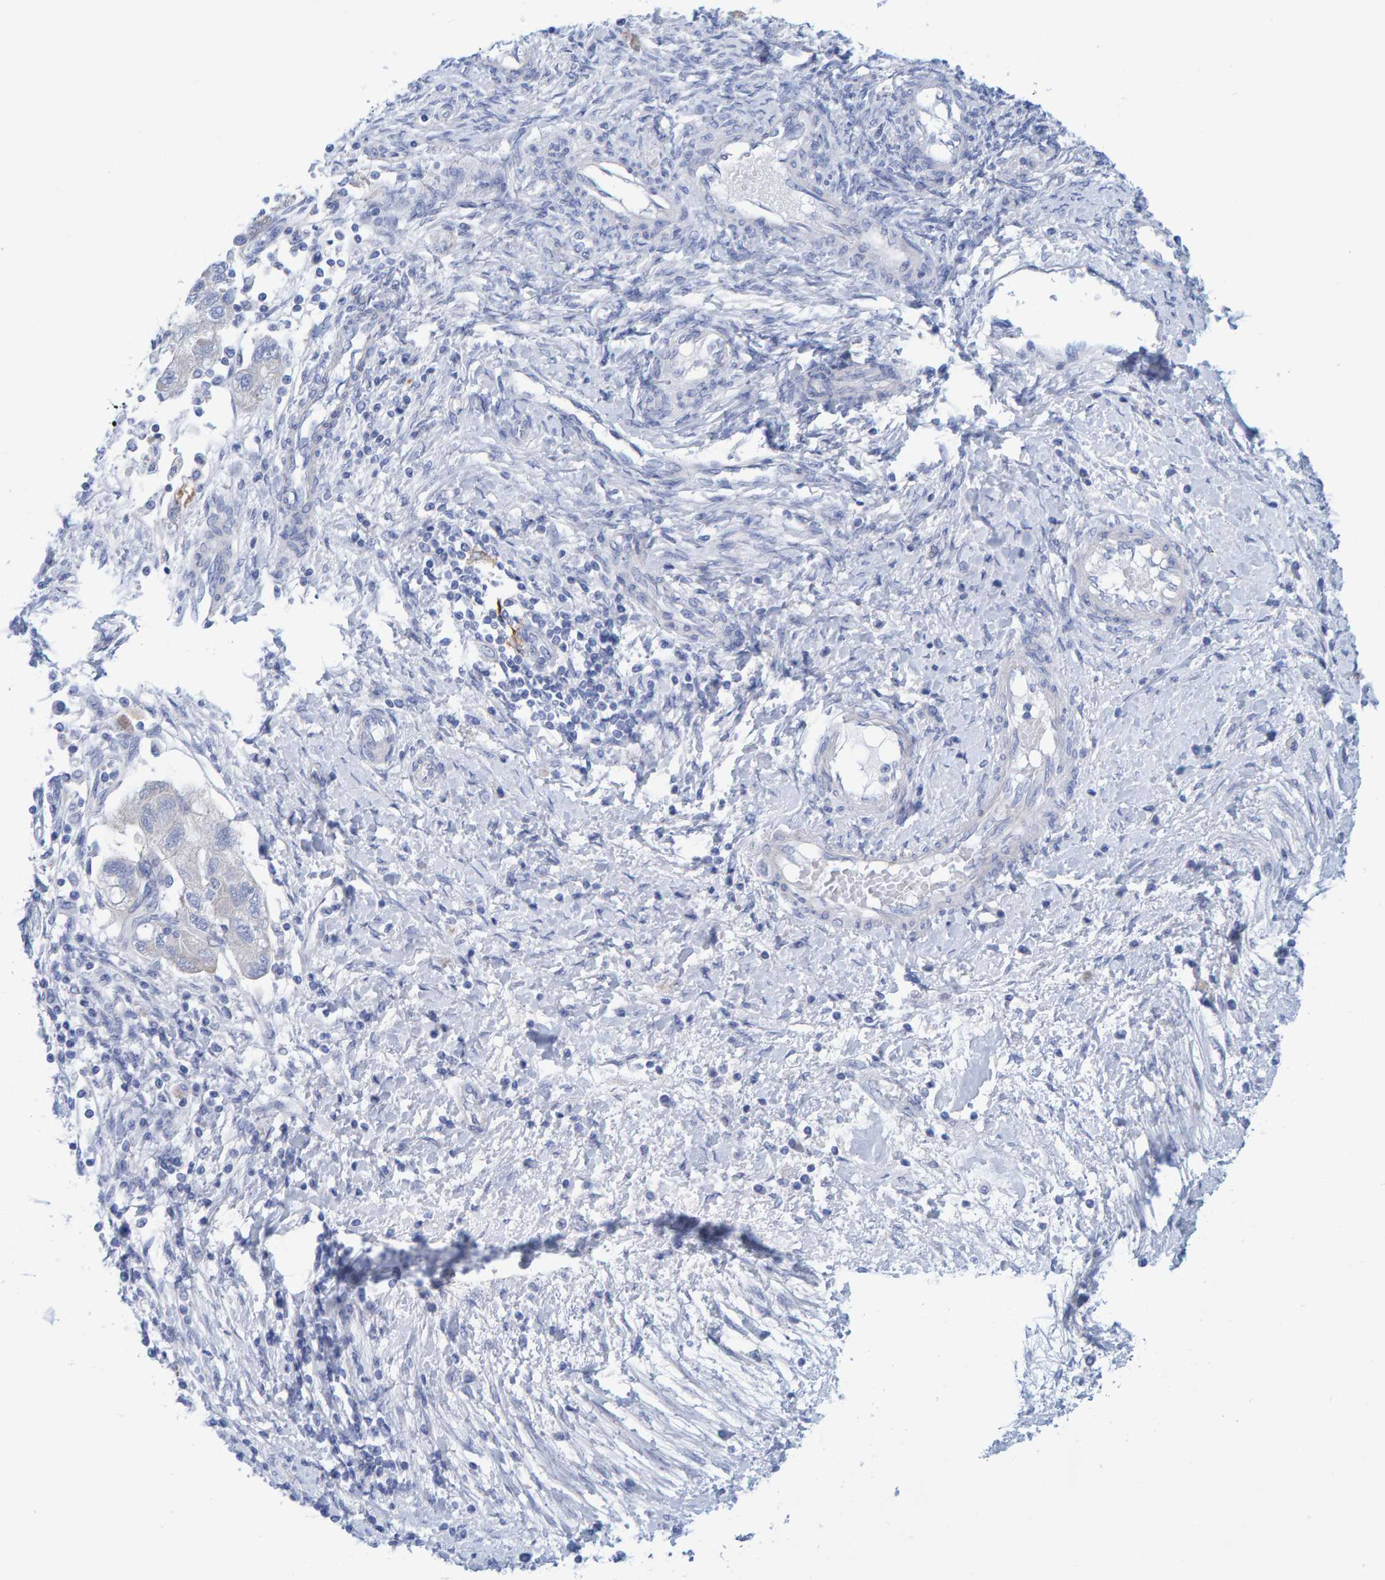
{"staining": {"intensity": "negative", "quantity": "none", "location": "none"}, "tissue": "ovarian cancer", "cell_type": "Tumor cells", "image_type": "cancer", "snomed": [{"axis": "morphology", "description": "Carcinoma, NOS"}, {"axis": "morphology", "description": "Cystadenocarcinoma, serous, NOS"}, {"axis": "topography", "description": "Ovary"}], "caption": "Human serous cystadenocarcinoma (ovarian) stained for a protein using immunohistochemistry (IHC) demonstrates no expression in tumor cells.", "gene": "JAKMIP3", "patient": {"sex": "female", "age": 69}}